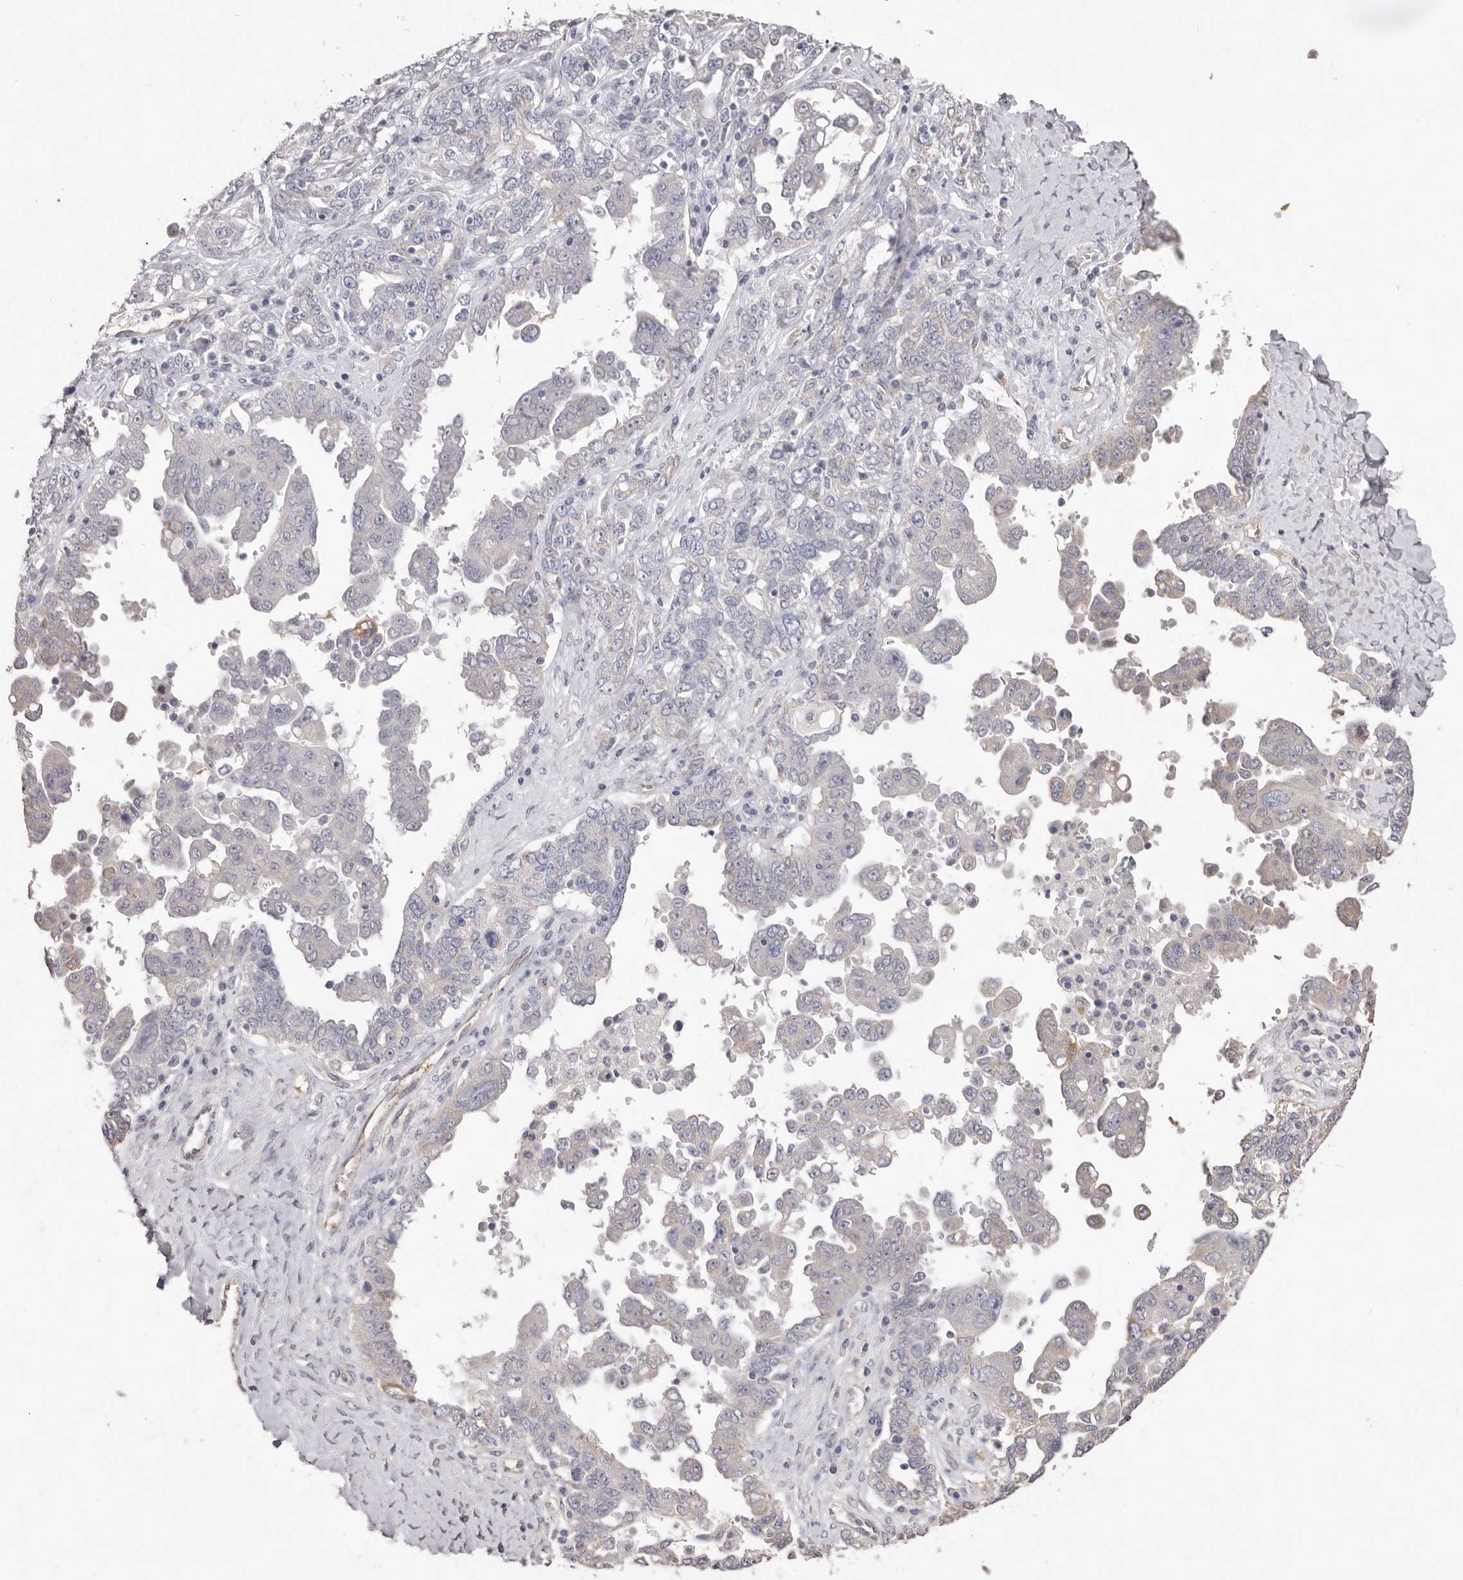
{"staining": {"intensity": "negative", "quantity": "none", "location": "none"}, "tissue": "ovarian cancer", "cell_type": "Tumor cells", "image_type": "cancer", "snomed": [{"axis": "morphology", "description": "Carcinoma, endometroid"}, {"axis": "topography", "description": "Ovary"}], "caption": "A photomicrograph of ovarian cancer (endometroid carcinoma) stained for a protein exhibits no brown staining in tumor cells.", "gene": "ZYG11B", "patient": {"sex": "female", "age": 62}}